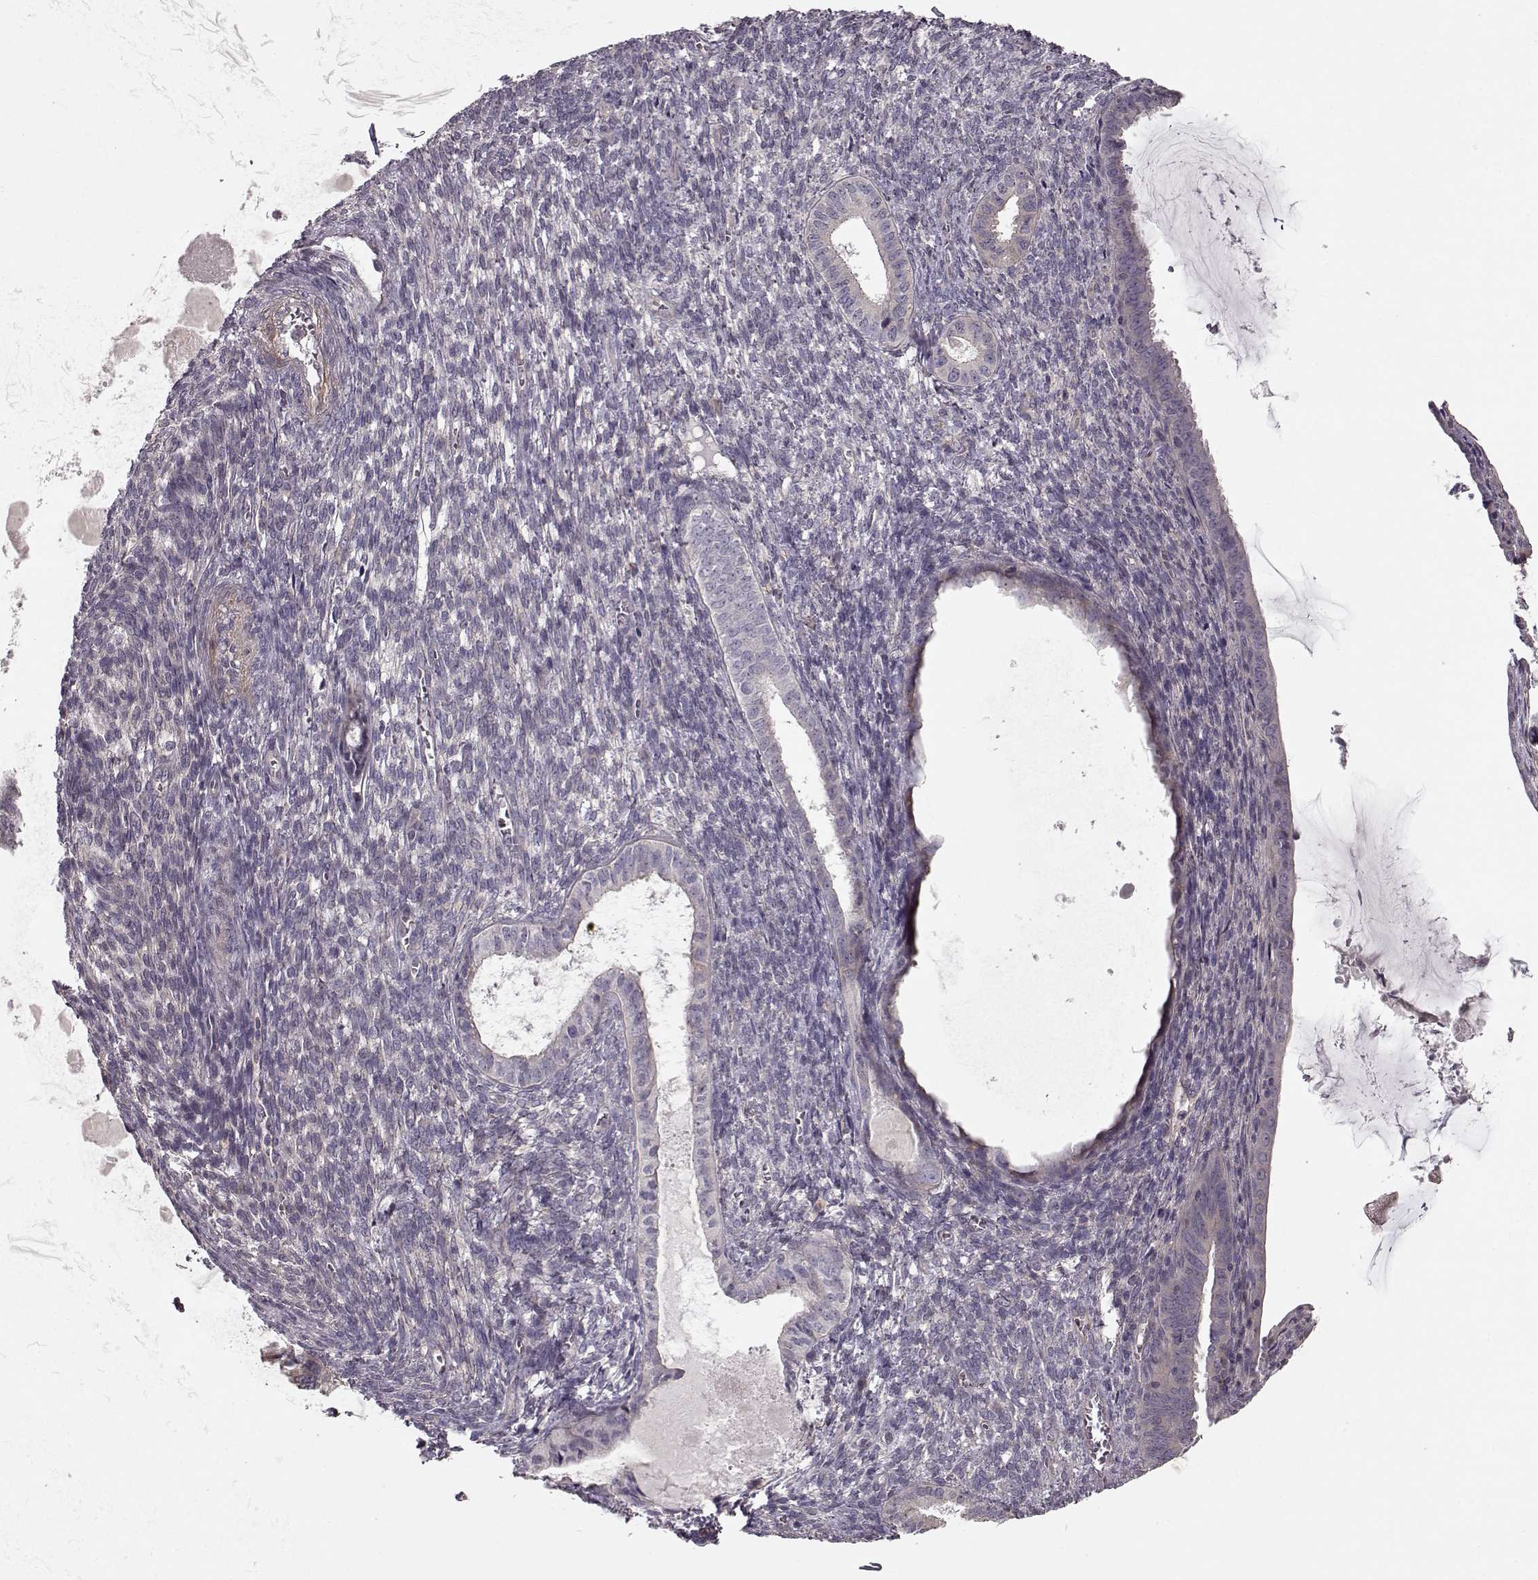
{"staining": {"intensity": "negative", "quantity": "none", "location": "none"}, "tissue": "endometrial cancer", "cell_type": "Tumor cells", "image_type": "cancer", "snomed": [{"axis": "morphology", "description": "Adenocarcinoma, NOS"}, {"axis": "topography", "description": "Endometrium"}], "caption": "Tumor cells are negative for brown protein staining in adenocarcinoma (endometrial).", "gene": "SLAIN2", "patient": {"sex": "female", "age": 86}}